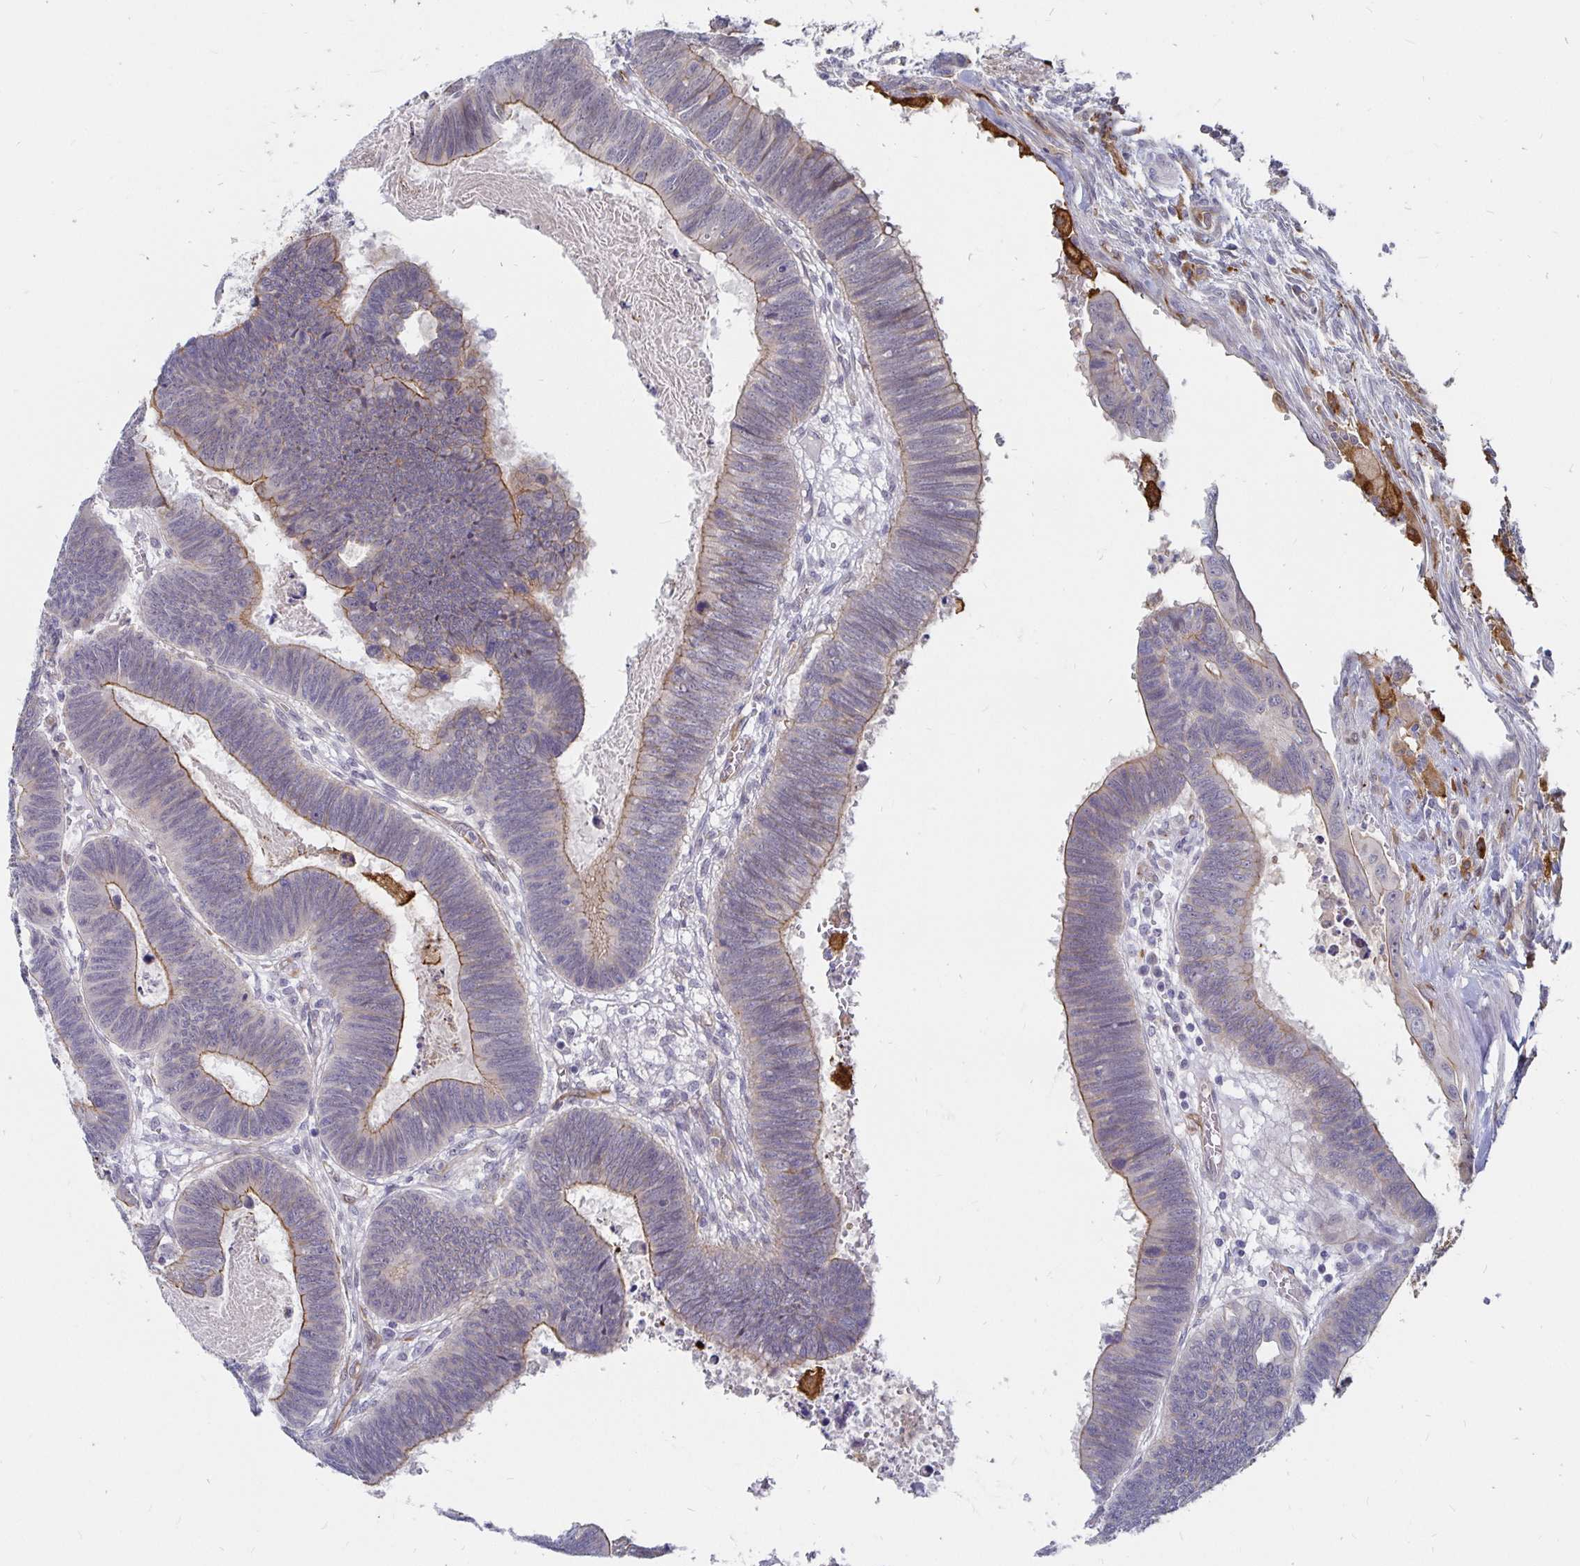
{"staining": {"intensity": "moderate", "quantity": "25%-75%", "location": "cytoplasmic/membranous"}, "tissue": "colorectal cancer", "cell_type": "Tumor cells", "image_type": "cancer", "snomed": [{"axis": "morphology", "description": "Adenocarcinoma, NOS"}, {"axis": "topography", "description": "Colon"}], "caption": "IHC histopathology image of neoplastic tissue: human colorectal cancer (adenocarcinoma) stained using immunohistochemistry (IHC) demonstrates medium levels of moderate protein expression localized specifically in the cytoplasmic/membranous of tumor cells, appearing as a cytoplasmic/membranous brown color.", "gene": "CCDC85A", "patient": {"sex": "male", "age": 62}}